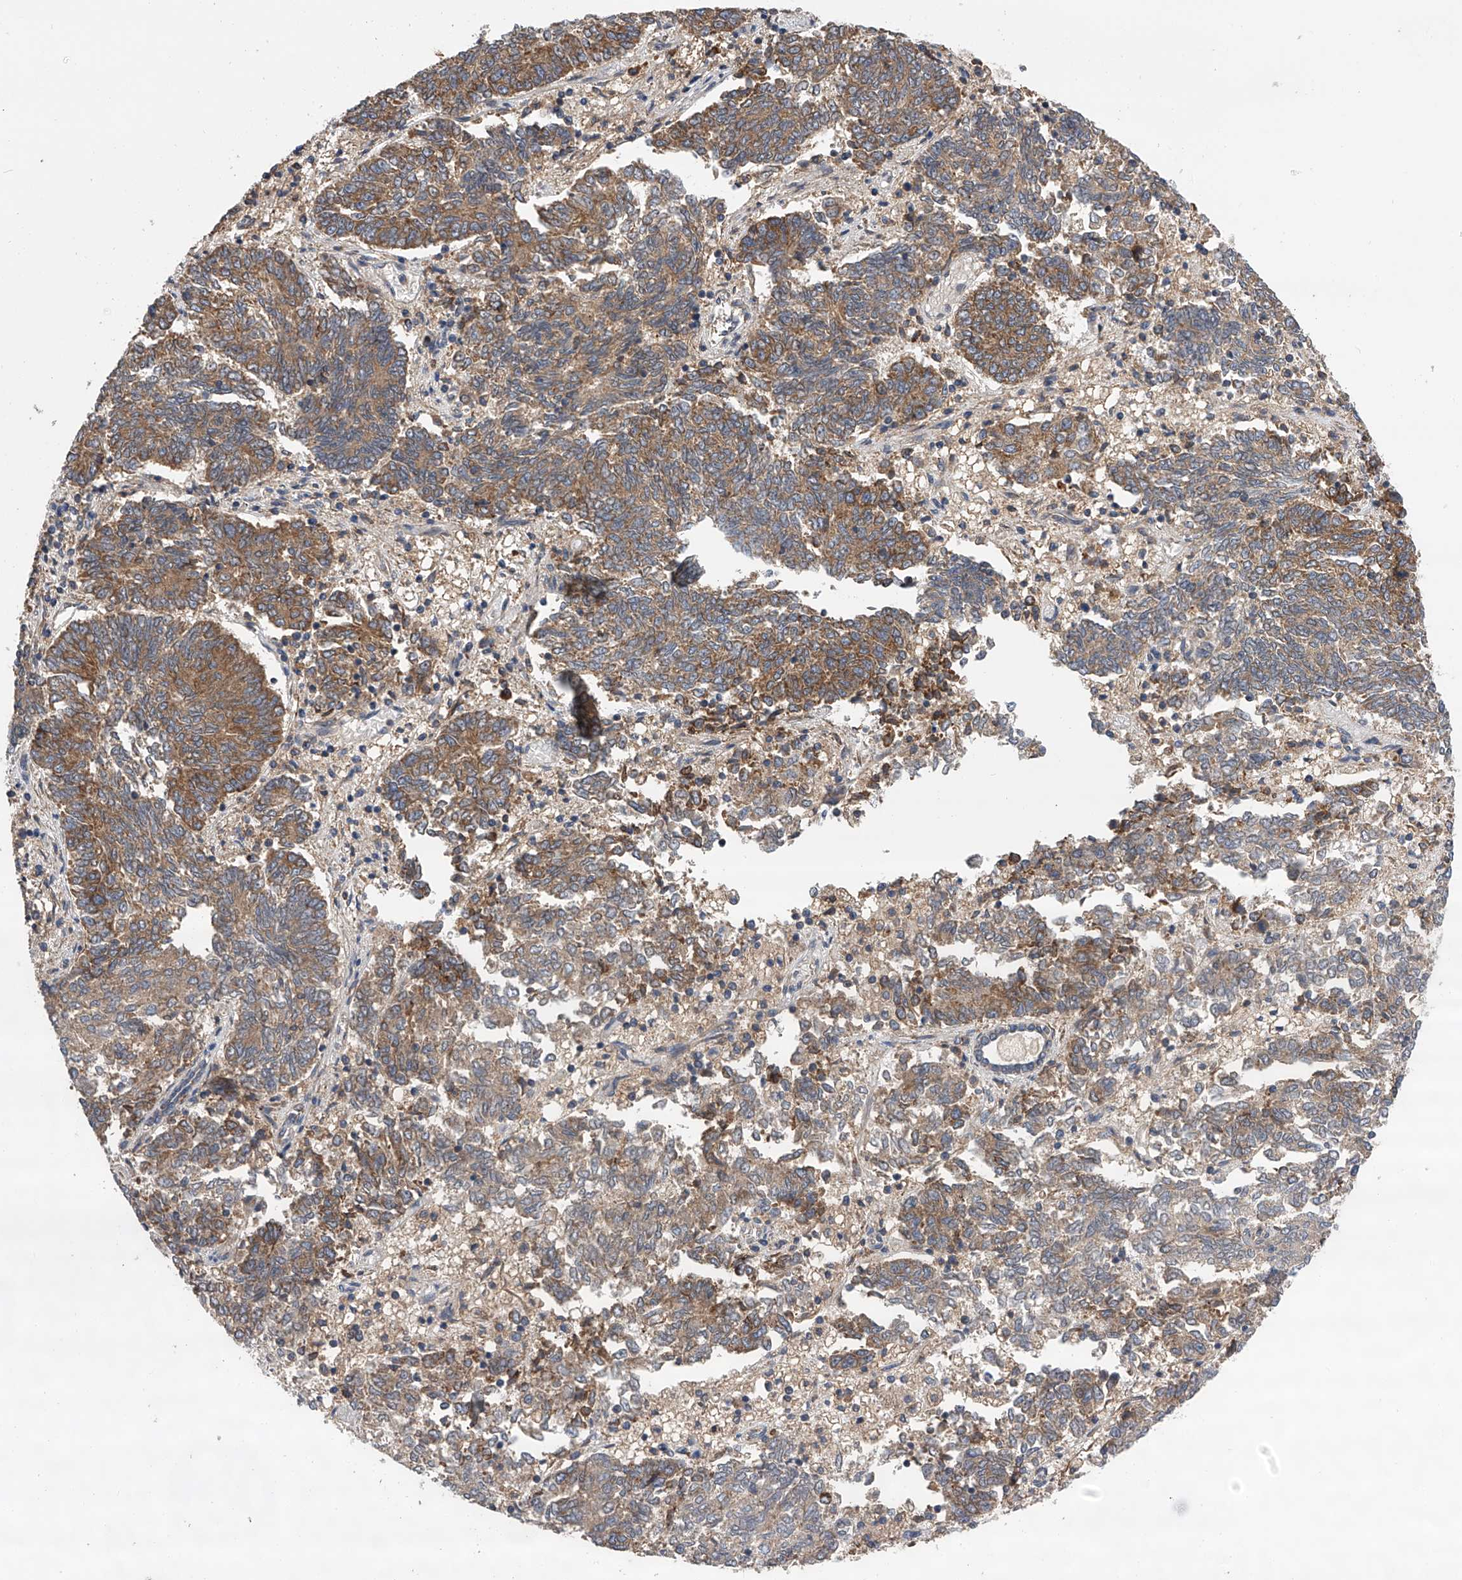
{"staining": {"intensity": "moderate", "quantity": "25%-75%", "location": "cytoplasmic/membranous"}, "tissue": "endometrial cancer", "cell_type": "Tumor cells", "image_type": "cancer", "snomed": [{"axis": "morphology", "description": "Adenocarcinoma, NOS"}, {"axis": "topography", "description": "Endometrium"}], "caption": "Endometrial cancer stained for a protein demonstrates moderate cytoplasmic/membranous positivity in tumor cells. (IHC, brightfield microscopy, high magnification).", "gene": "SPOCK1", "patient": {"sex": "female", "age": 80}}